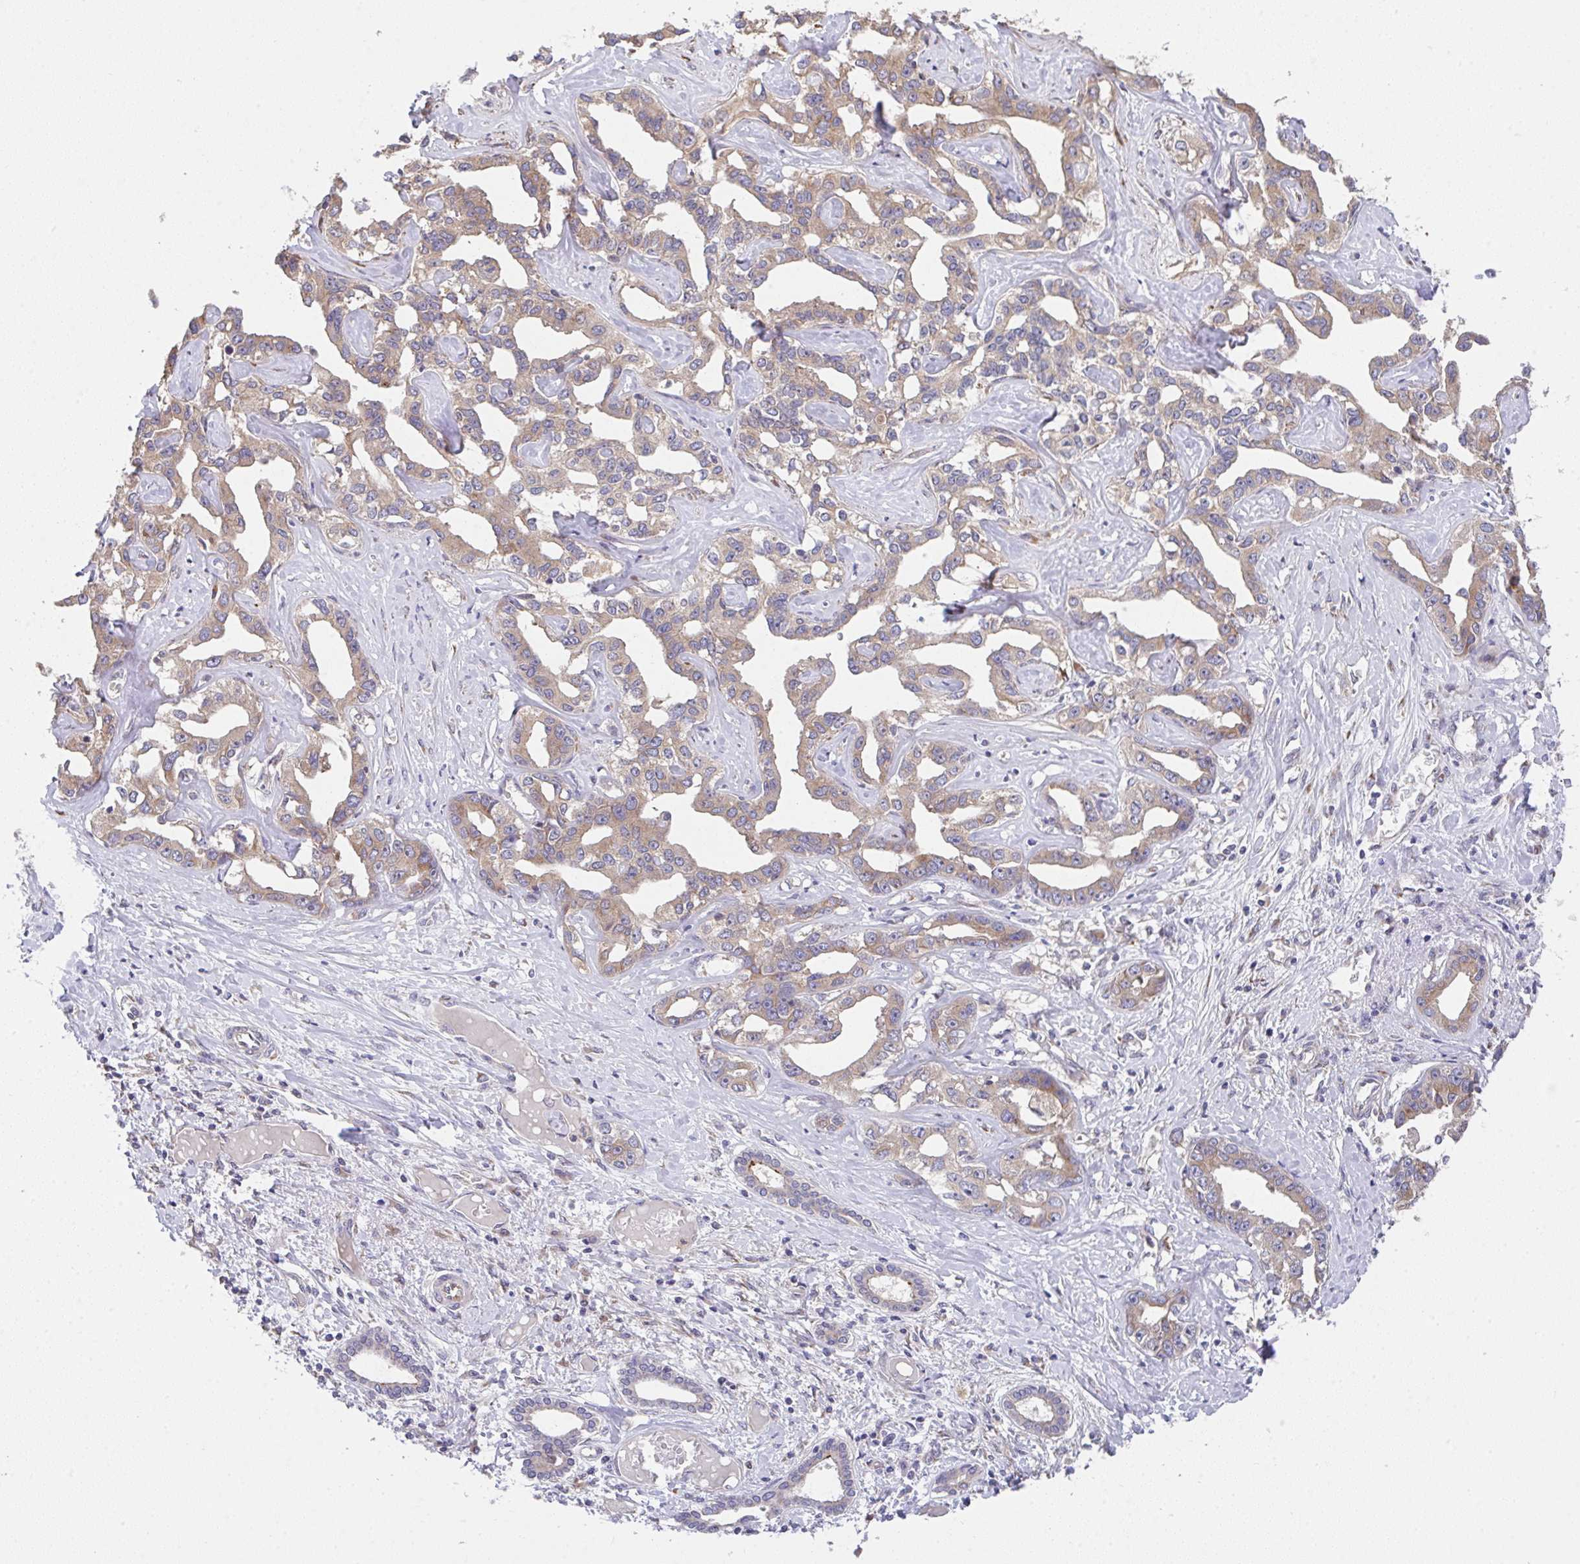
{"staining": {"intensity": "weak", "quantity": ">75%", "location": "cytoplasmic/membranous"}, "tissue": "liver cancer", "cell_type": "Tumor cells", "image_type": "cancer", "snomed": [{"axis": "morphology", "description": "Cholangiocarcinoma"}, {"axis": "topography", "description": "Liver"}], "caption": "A high-resolution micrograph shows immunohistochemistry (IHC) staining of liver cholangiocarcinoma, which reveals weak cytoplasmic/membranous positivity in approximately >75% of tumor cells. (DAB (3,3'-diaminobenzidine) = brown stain, brightfield microscopy at high magnification).", "gene": "TSPAN31", "patient": {"sex": "male", "age": 59}}